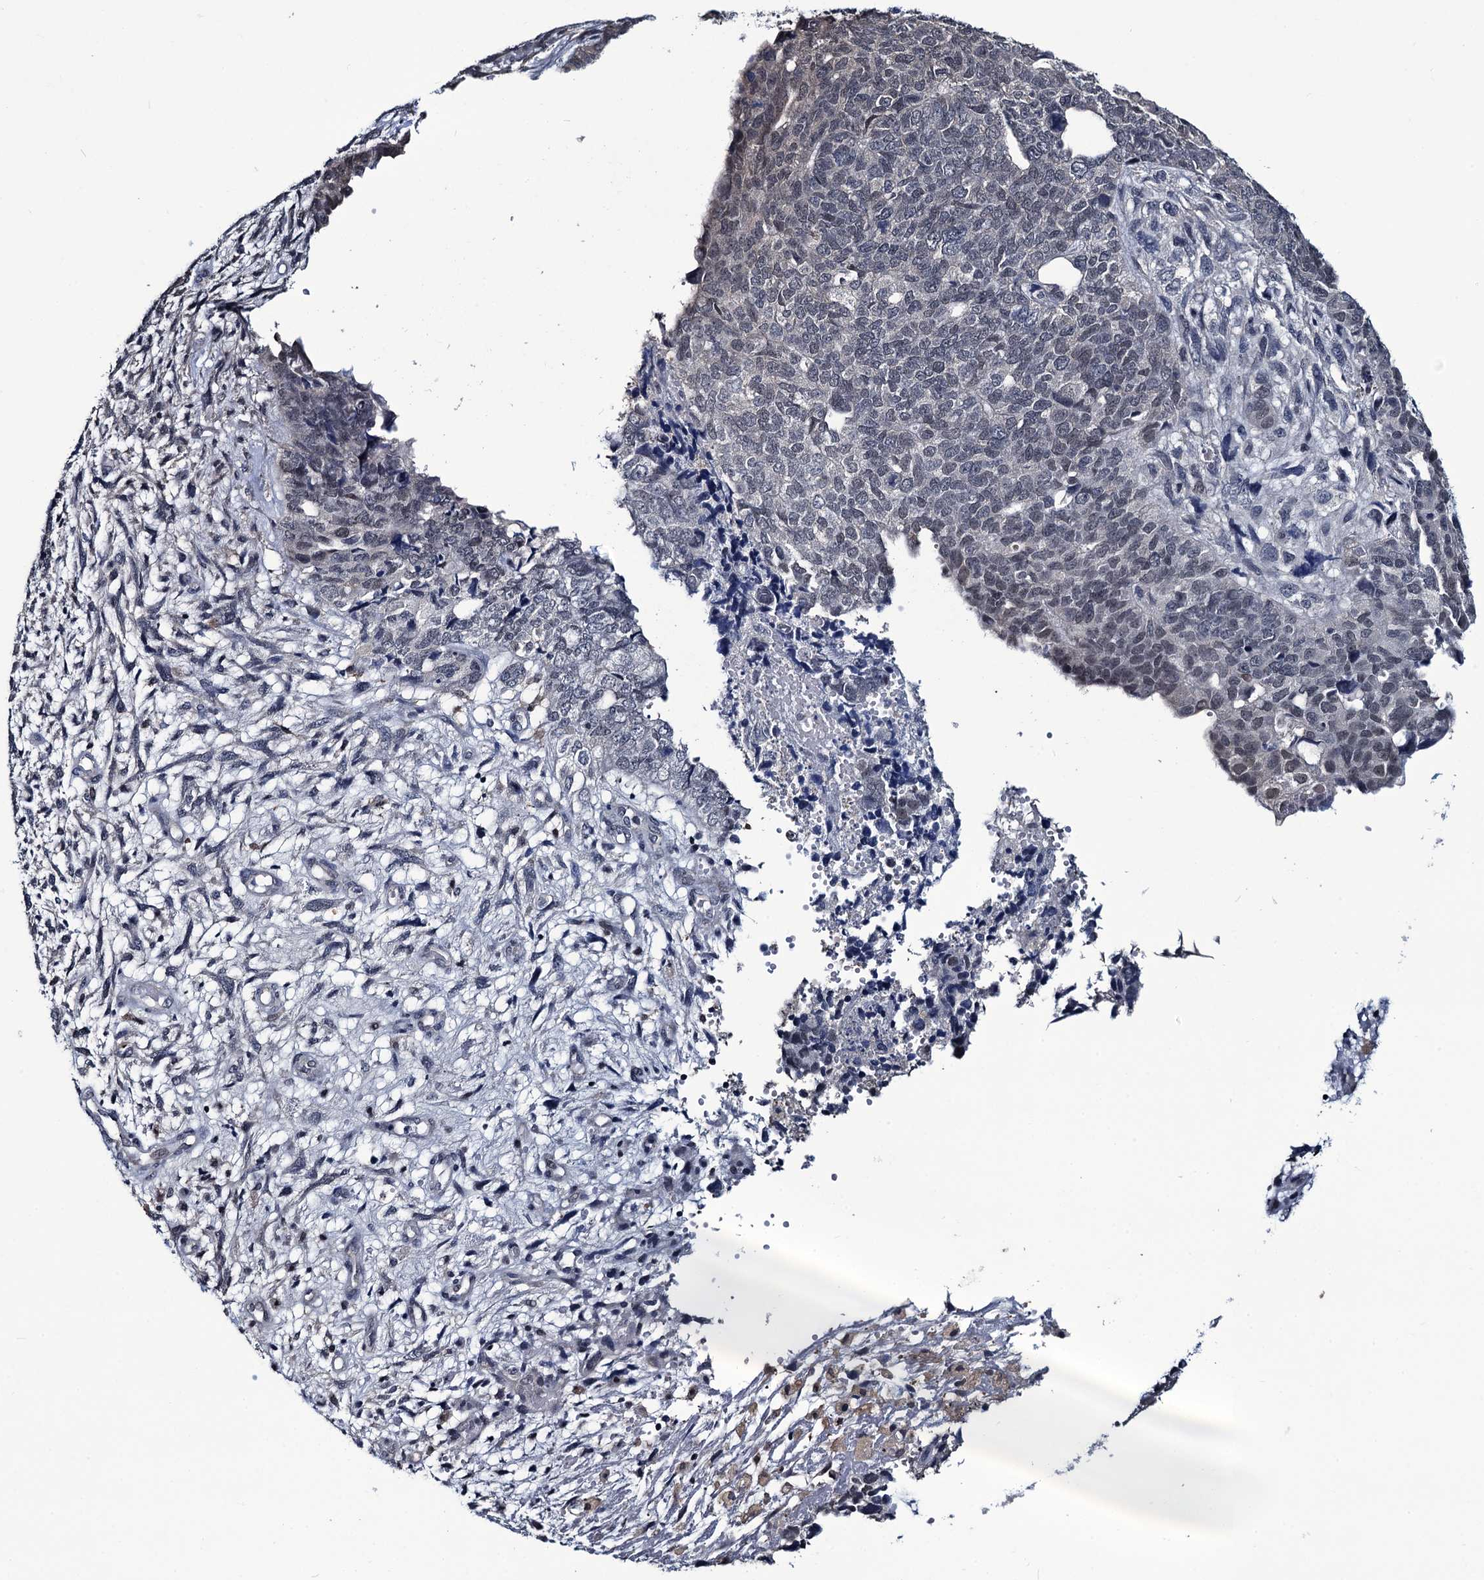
{"staining": {"intensity": "negative", "quantity": "none", "location": "none"}, "tissue": "cervical cancer", "cell_type": "Tumor cells", "image_type": "cancer", "snomed": [{"axis": "morphology", "description": "Squamous cell carcinoma, NOS"}, {"axis": "topography", "description": "Cervix"}], "caption": "This is an immunohistochemistry (IHC) histopathology image of cervical cancer (squamous cell carcinoma). There is no positivity in tumor cells.", "gene": "RTKN2", "patient": {"sex": "female", "age": 63}}